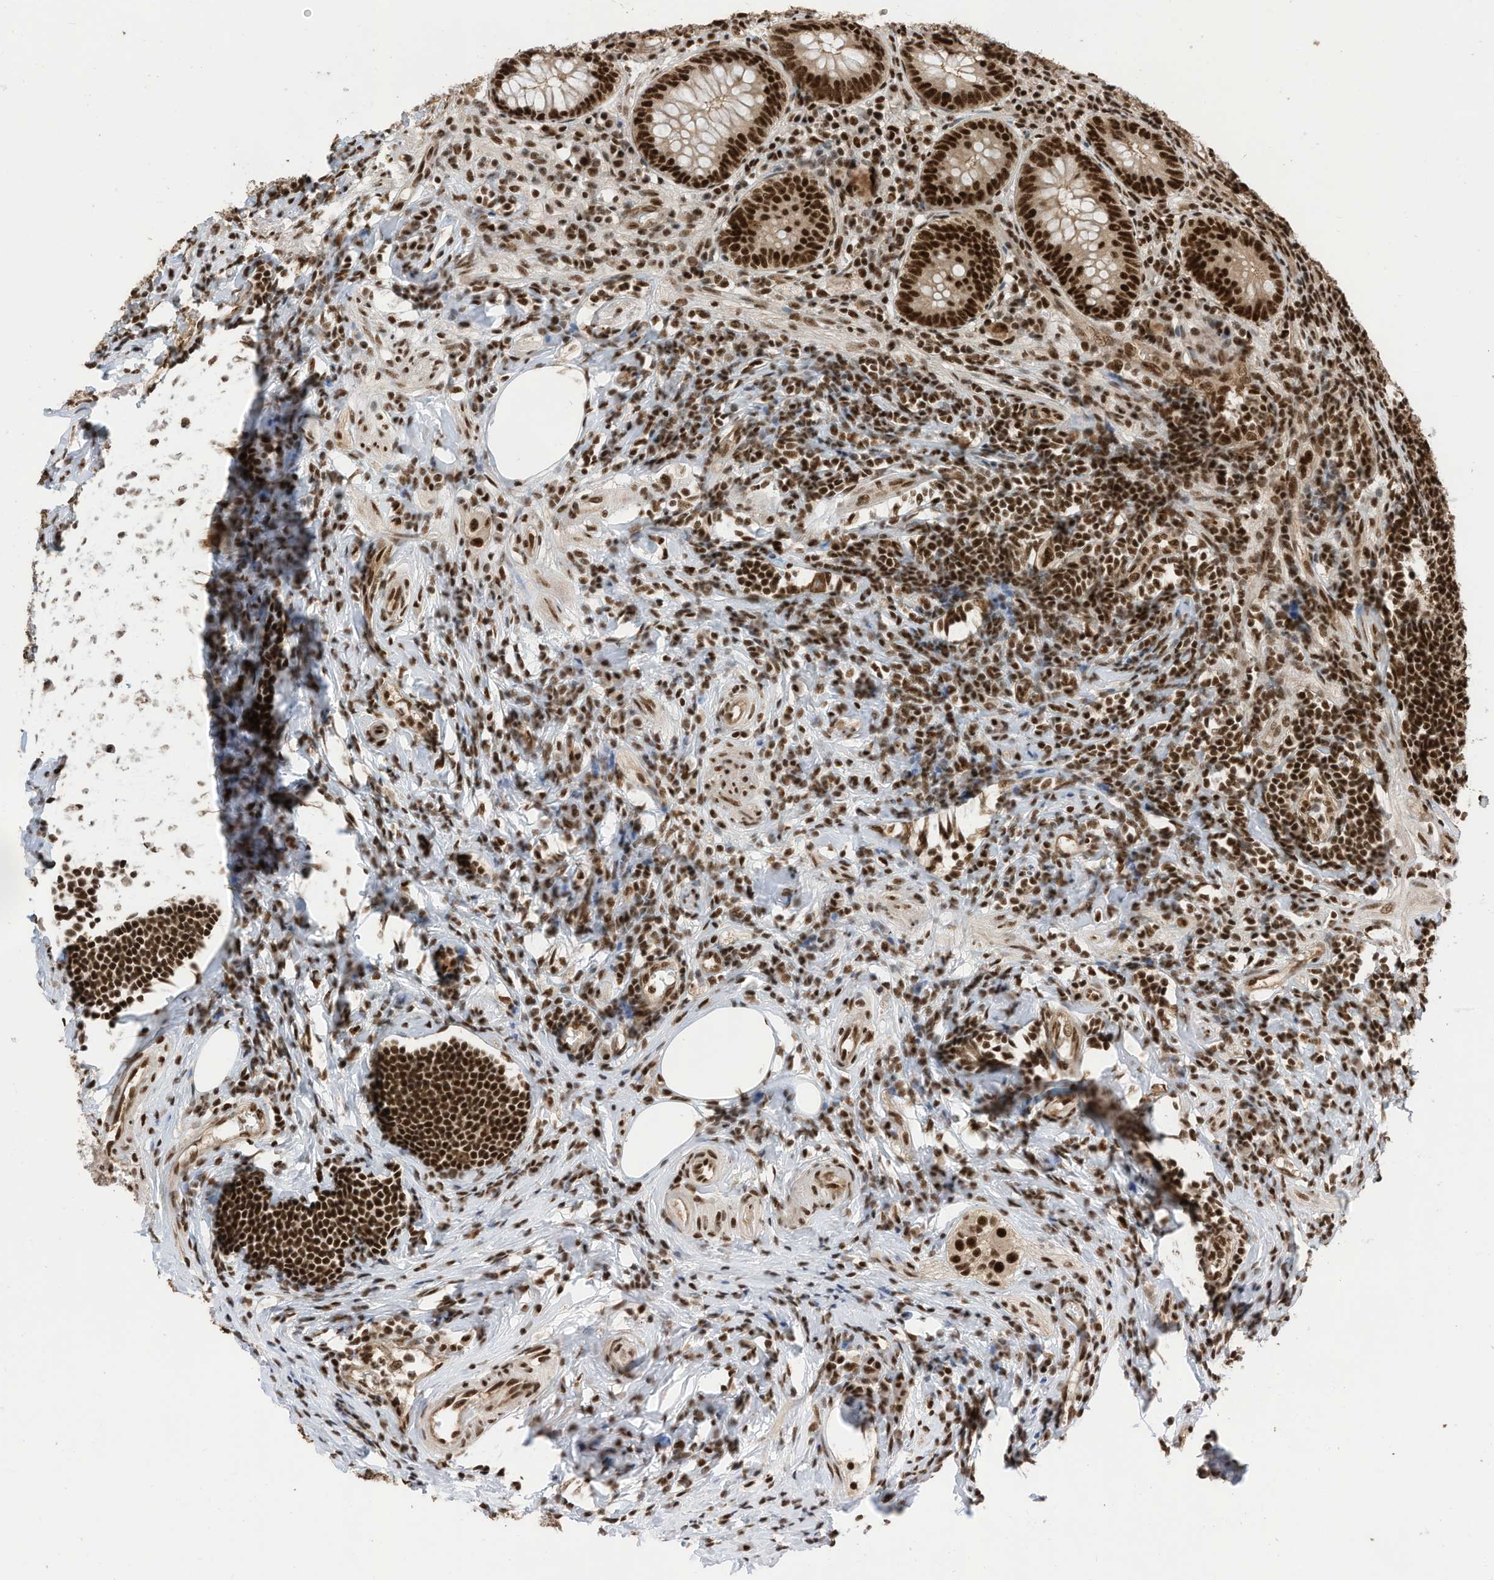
{"staining": {"intensity": "strong", "quantity": ">75%", "location": "nuclear"}, "tissue": "appendix", "cell_type": "Glandular cells", "image_type": "normal", "snomed": [{"axis": "morphology", "description": "Normal tissue, NOS"}, {"axis": "topography", "description": "Appendix"}], "caption": "Immunohistochemical staining of unremarkable human appendix displays strong nuclear protein staining in approximately >75% of glandular cells. The staining is performed using DAB brown chromogen to label protein expression. The nuclei are counter-stained blue using hematoxylin.", "gene": "SF3A3", "patient": {"sex": "female", "age": 54}}